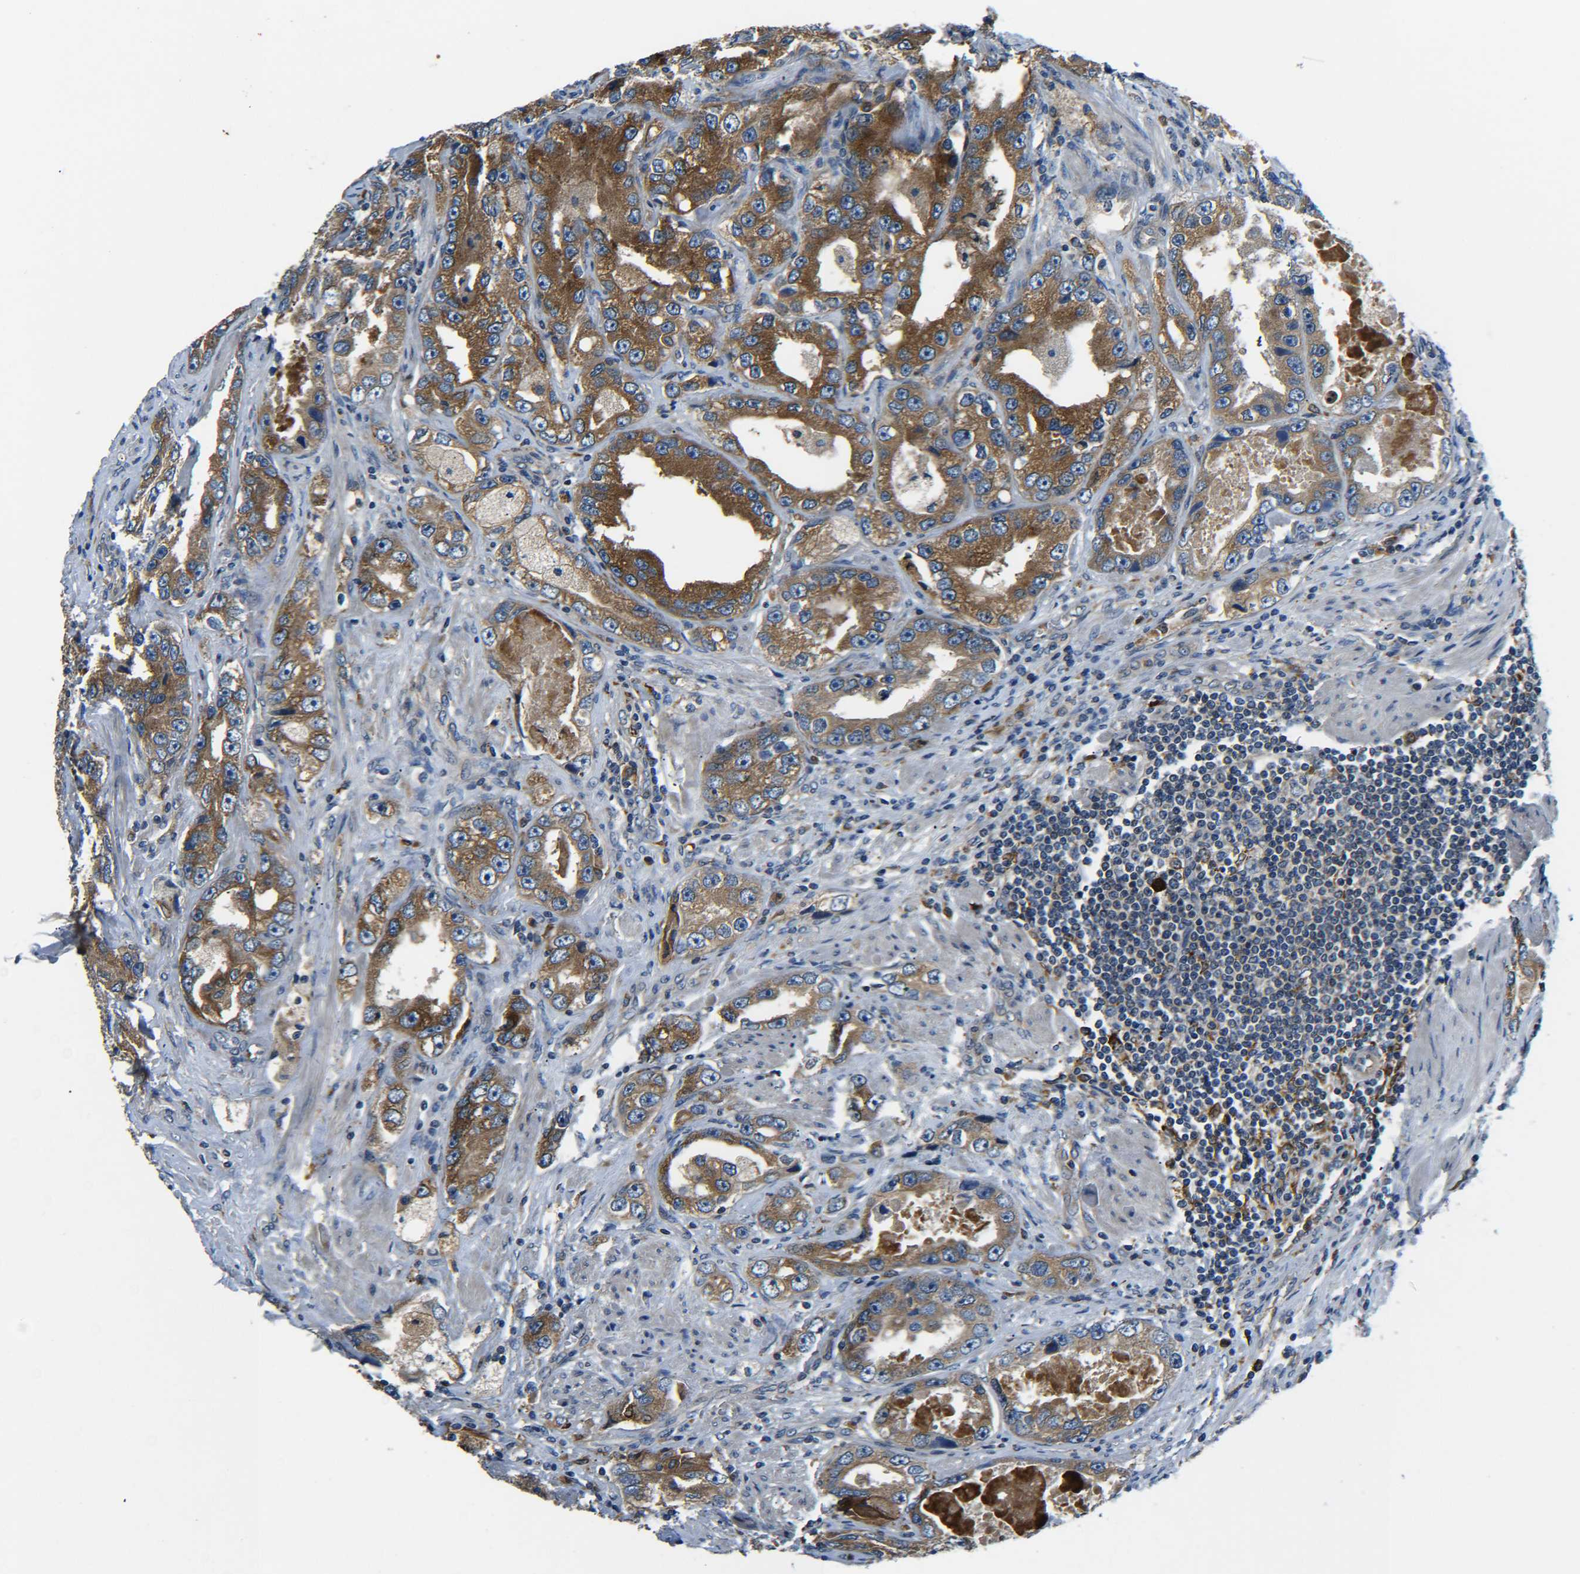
{"staining": {"intensity": "moderate", "quantity": ">75%", "location": "cytoplasmic/membranous"}, "tissue": "prostate cancer", "cell_type": "Tumor cells", "image_type": "cancer", "snomed": [{"axis": "morphology", "description": "Adenocarcinoma, High grade"}, {"axis": "topography", "description": "Prostate"}], "caption": "Immunohistochemistry (IHC) photomicrograph of human prostate cancer stained for a protein (brown), which displays medium levels of moderate cytoplasmic/membranous staining in about >75% of tumor cells.", "gene": "RAB1B", "patient": {"sex": "male", "age": 63}}